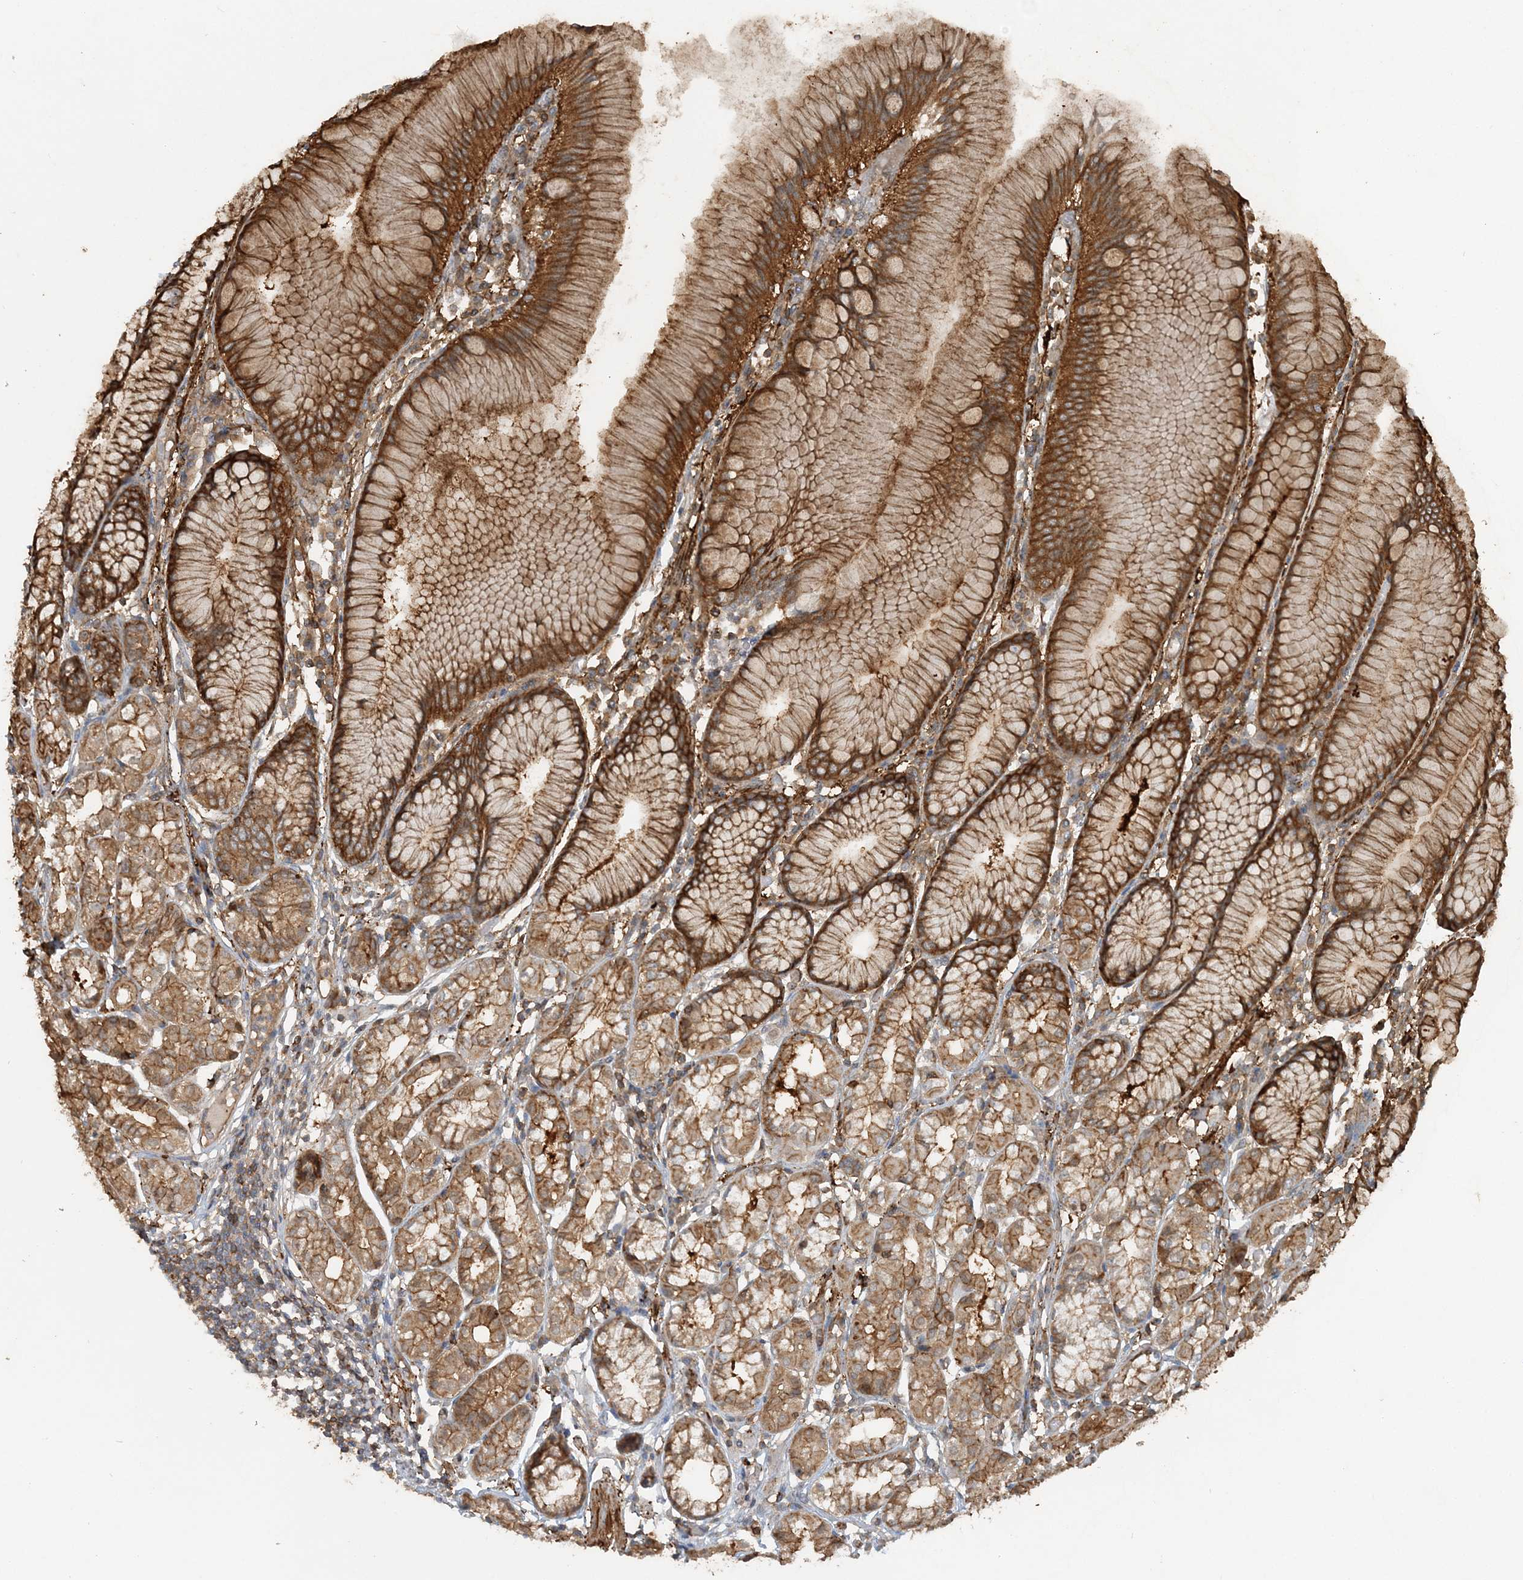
{"staining": {"intensity": "strong", "quantity": ">75%", "location": "cytoplasmic/membranous"}, "tissue": "stomach", "cell_type": "Glandular cells", "image_type": "normal", "snomed": [{"axis": "morphology", "description": "Normal tissue, NOS"}, {"axis": "topography", "description": "Stomach"}], "caption": "About >75% of glandular cells in normal human stomach demonstrate strong cytoplasmic/membranous protein expression as visualized by brown immunohistochemical staining.", "gene": "DSTN", "patient": {"sex": "female", "age": 57}}